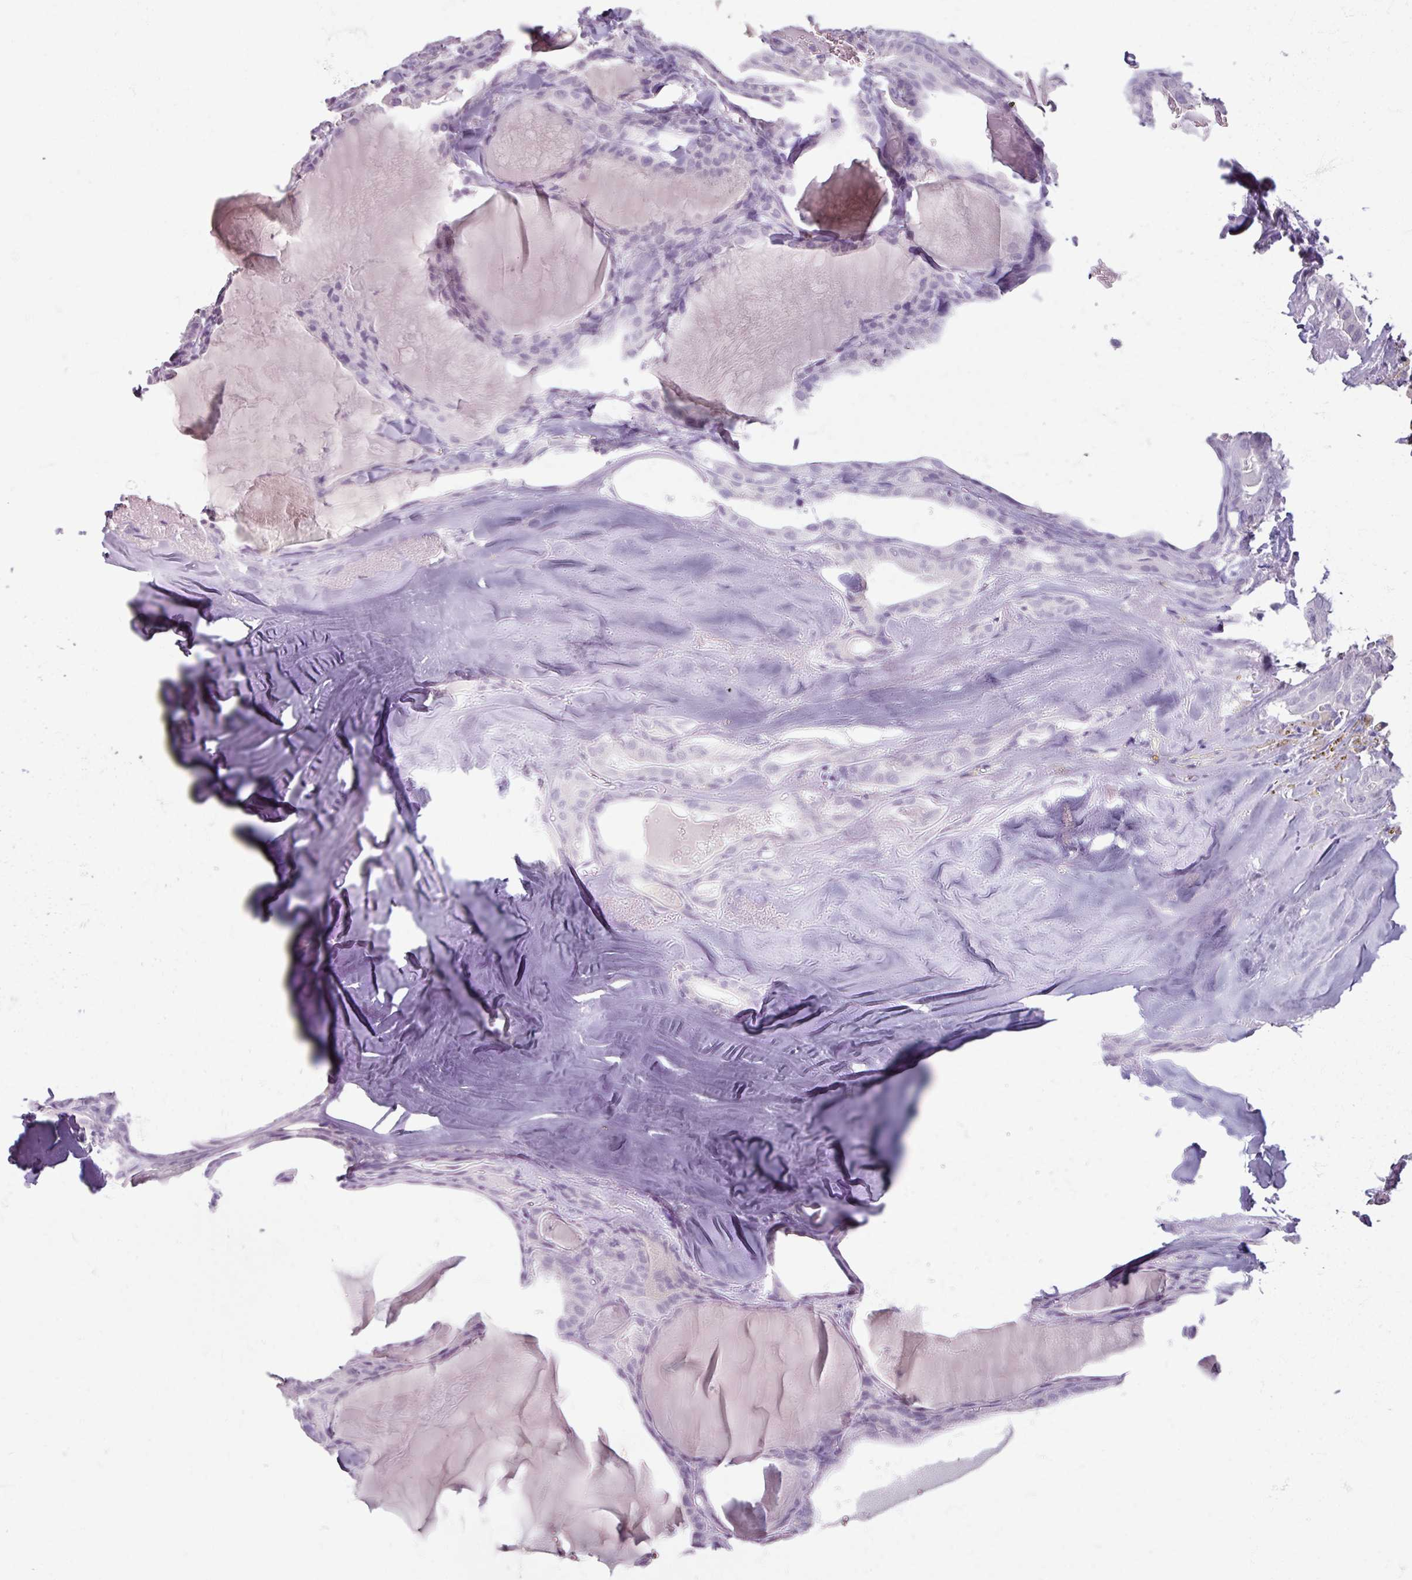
{"staining": {"intensity": "negative", "quantity": "none", "location": "none"}, "tissue": "thyroid cancer", "cell_type": "Tumor cells", "image_type": "cancer", "snomed": [{"axis": "morphology", "description": "Papillary adenocarcinoma, NOS"}, {"axis": "topography", "description": "Thyroid gland"}], "caption": "IHC histopathology image of neoplastic tissue: human thyroid papillary adenocarcinoma stained with DAB exhibits no significant protein positivity in tumor cells.", "gene": "ARG1", "patient": {"sex": "male", "age": 52}}